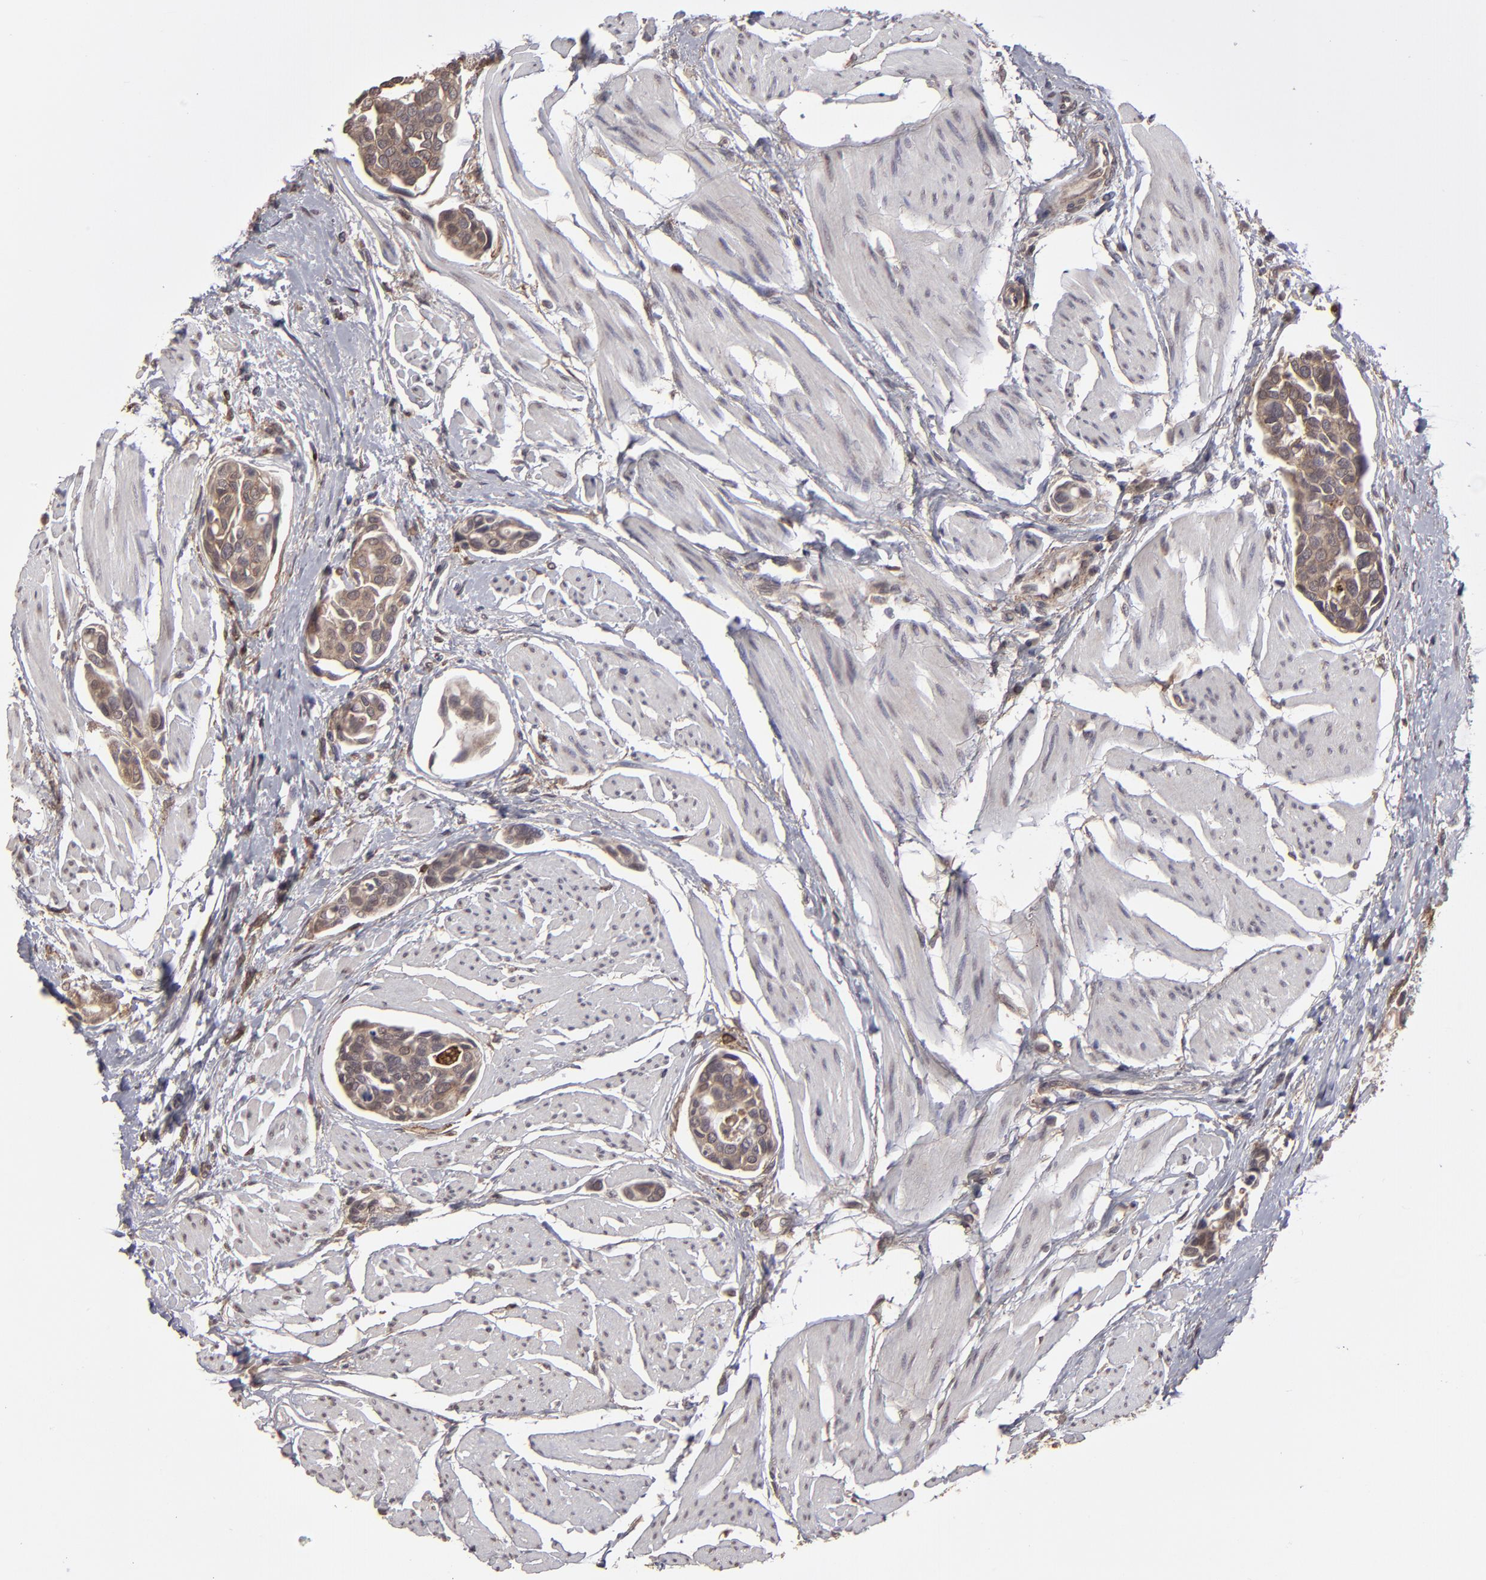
{"staining": {"intensity": "moderate", "quantity": ">75%", "location": "cytoplasmic/membranous"}, "tissue": "urothelial cancer", "cell_type": "Tumor cells", "image_type": "cancer", "snomed": [{"axis": "morphology", "description": "Urothelial carcinoma, High grade"}, {"axis": "topography", "description": "Urinary bladder"}], "caption": "High-grade urothelial carcinoma stained with DAB immunohistochemistry exhibits medium levels of moderate cytoplasmic/membranous positivity in about >75% of tumor cells. The protein of interest is stained brown, and the nuclei are stained in blue (DAB IHC with brightfield microscopy, high magnification).", "gene": "ITGB5", "patient": {"sex": "male", "age": 78}}